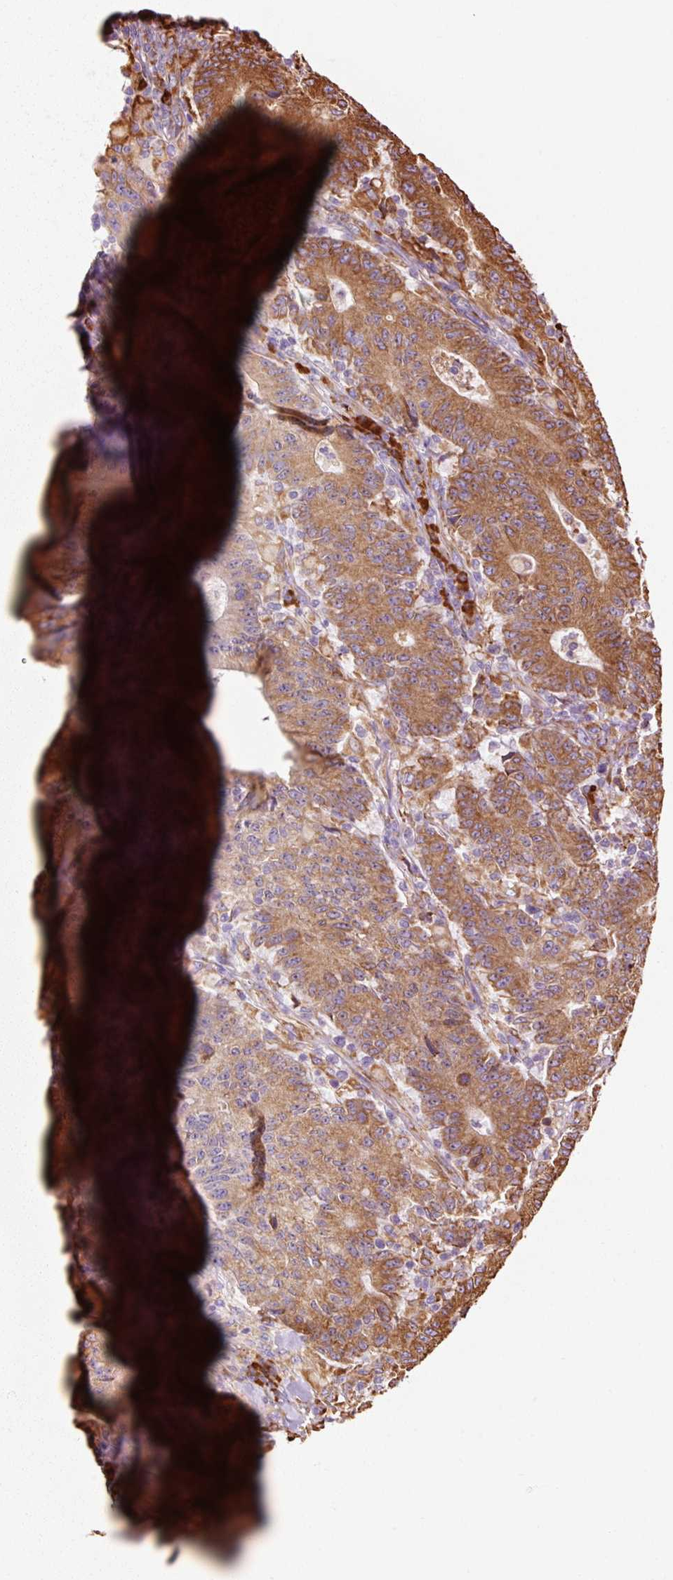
{"staining": {"intensity": "moderate", "quantity": ">75%", "location": "cytoplasmic/membranous"}, "tissue": "colorectal cancer", "cell_type": "Tumor cells", "image_type": "cancer", "snomed": [{"axis": "morphology", "description": "Adenocarcinoma, NOS"}, {"axis": "topography", "description": "Colon"}], "caption": "Human colorectal cancer stained for a protein (brown) exhibits moderate cytoplasmic/membranous positive expression in about >75% of tumor cells.", "gene": "KLC1", "patient": {"sex": "female", "age": 75}}